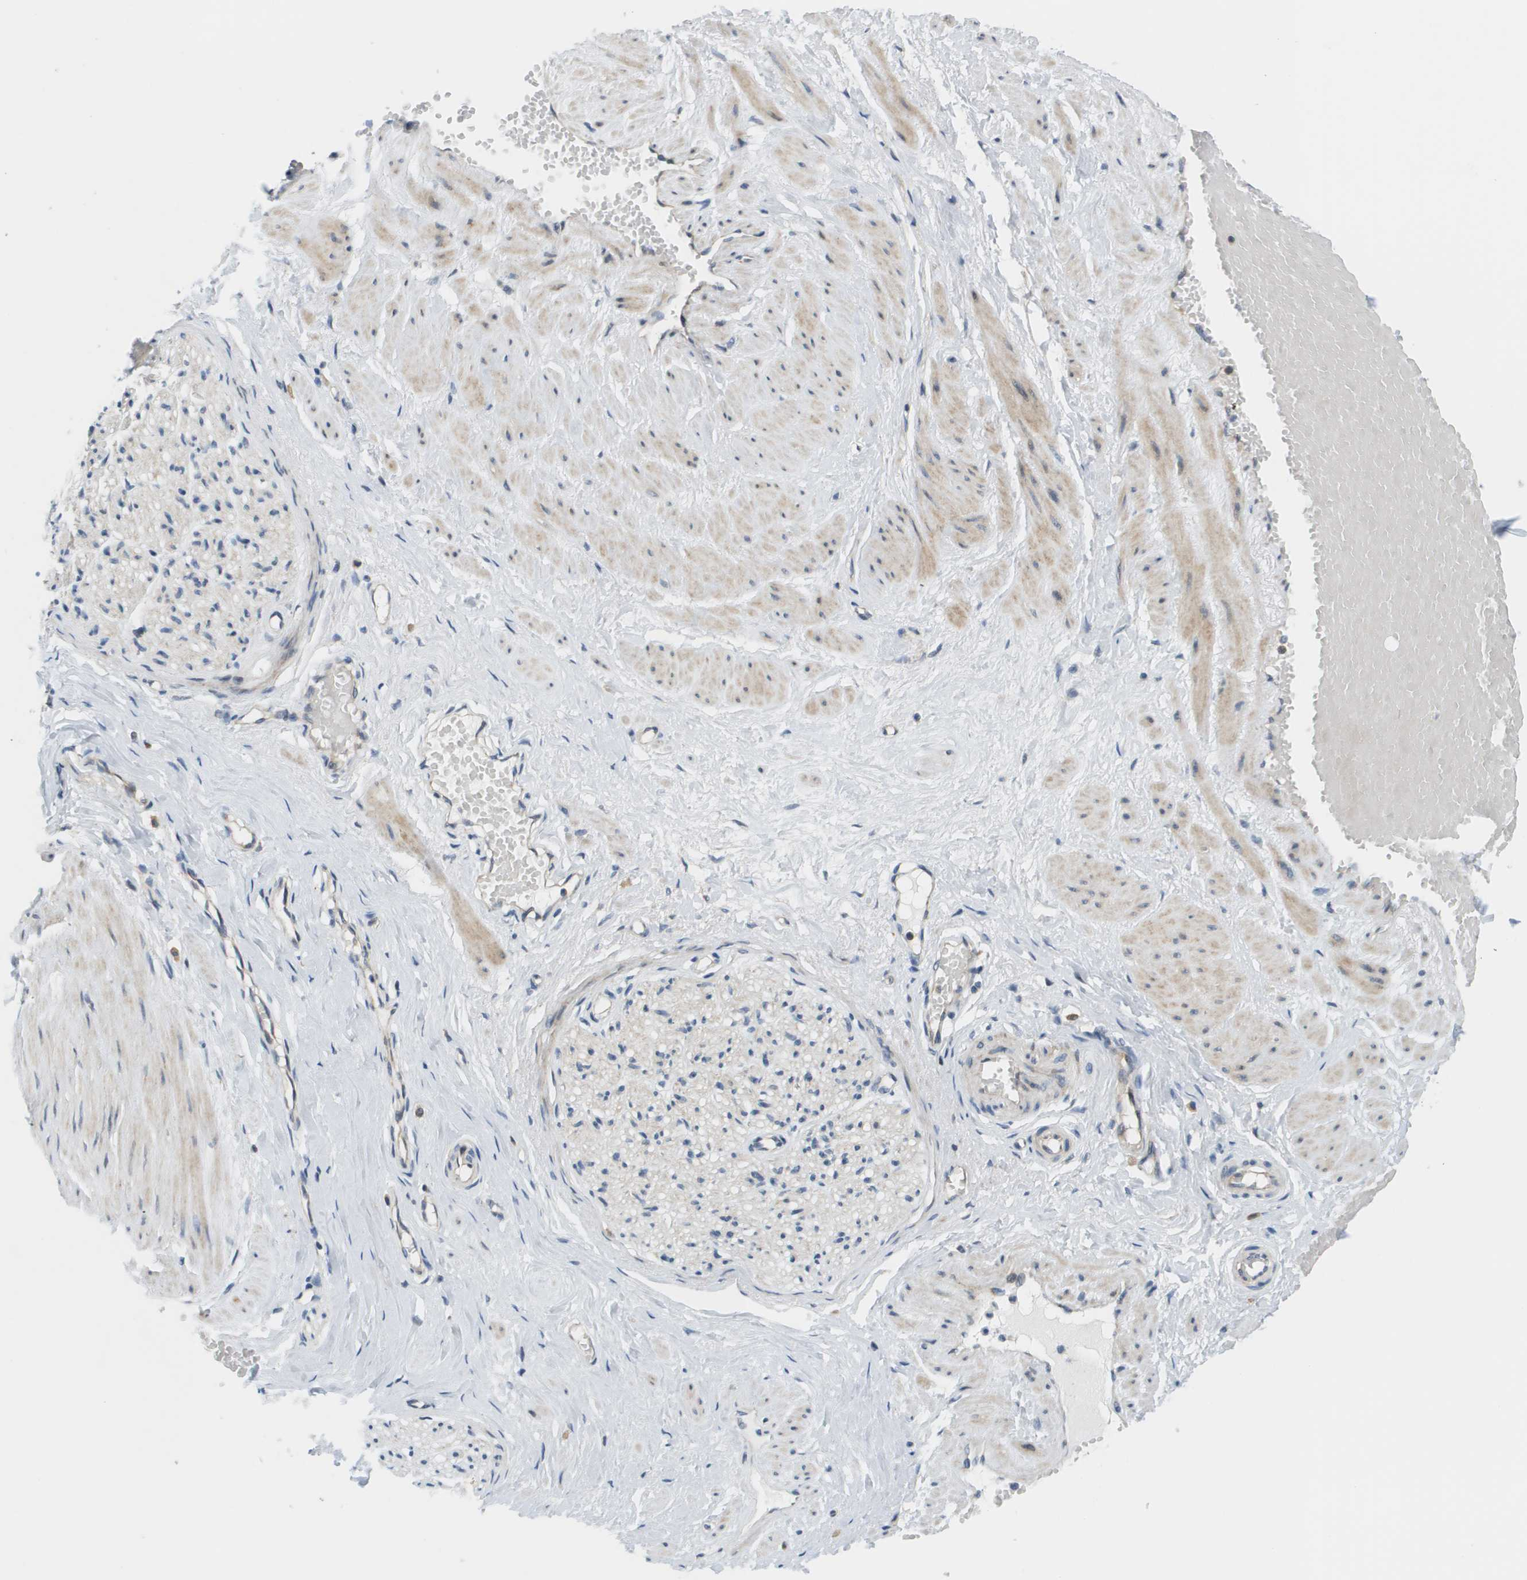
{"staining": {"intensity": "negative", "quantity": "none", "location": "none"}, "tissue": "adipose tissue", "cell_type": "Adipocytes", "image_type": "normal", "snomed": [{"axis": "morphology", "description": "Normal tissue, NOS"}, {"axis": "topography", "description": "Soft tissue"}, {"axis": "topography", "description": "Vascular tissue"}], "caption": "Immunohistochemistry photomicrograph of unremarkable human adipose tissue stained for a protein (brown), which demonstrates no expression in adipocytes. (Immunohistochemistry (ihc), brightfield microscopy, high magnification).", "gene": "KRT23", "patient": {"sex": "female", "age": 35}}